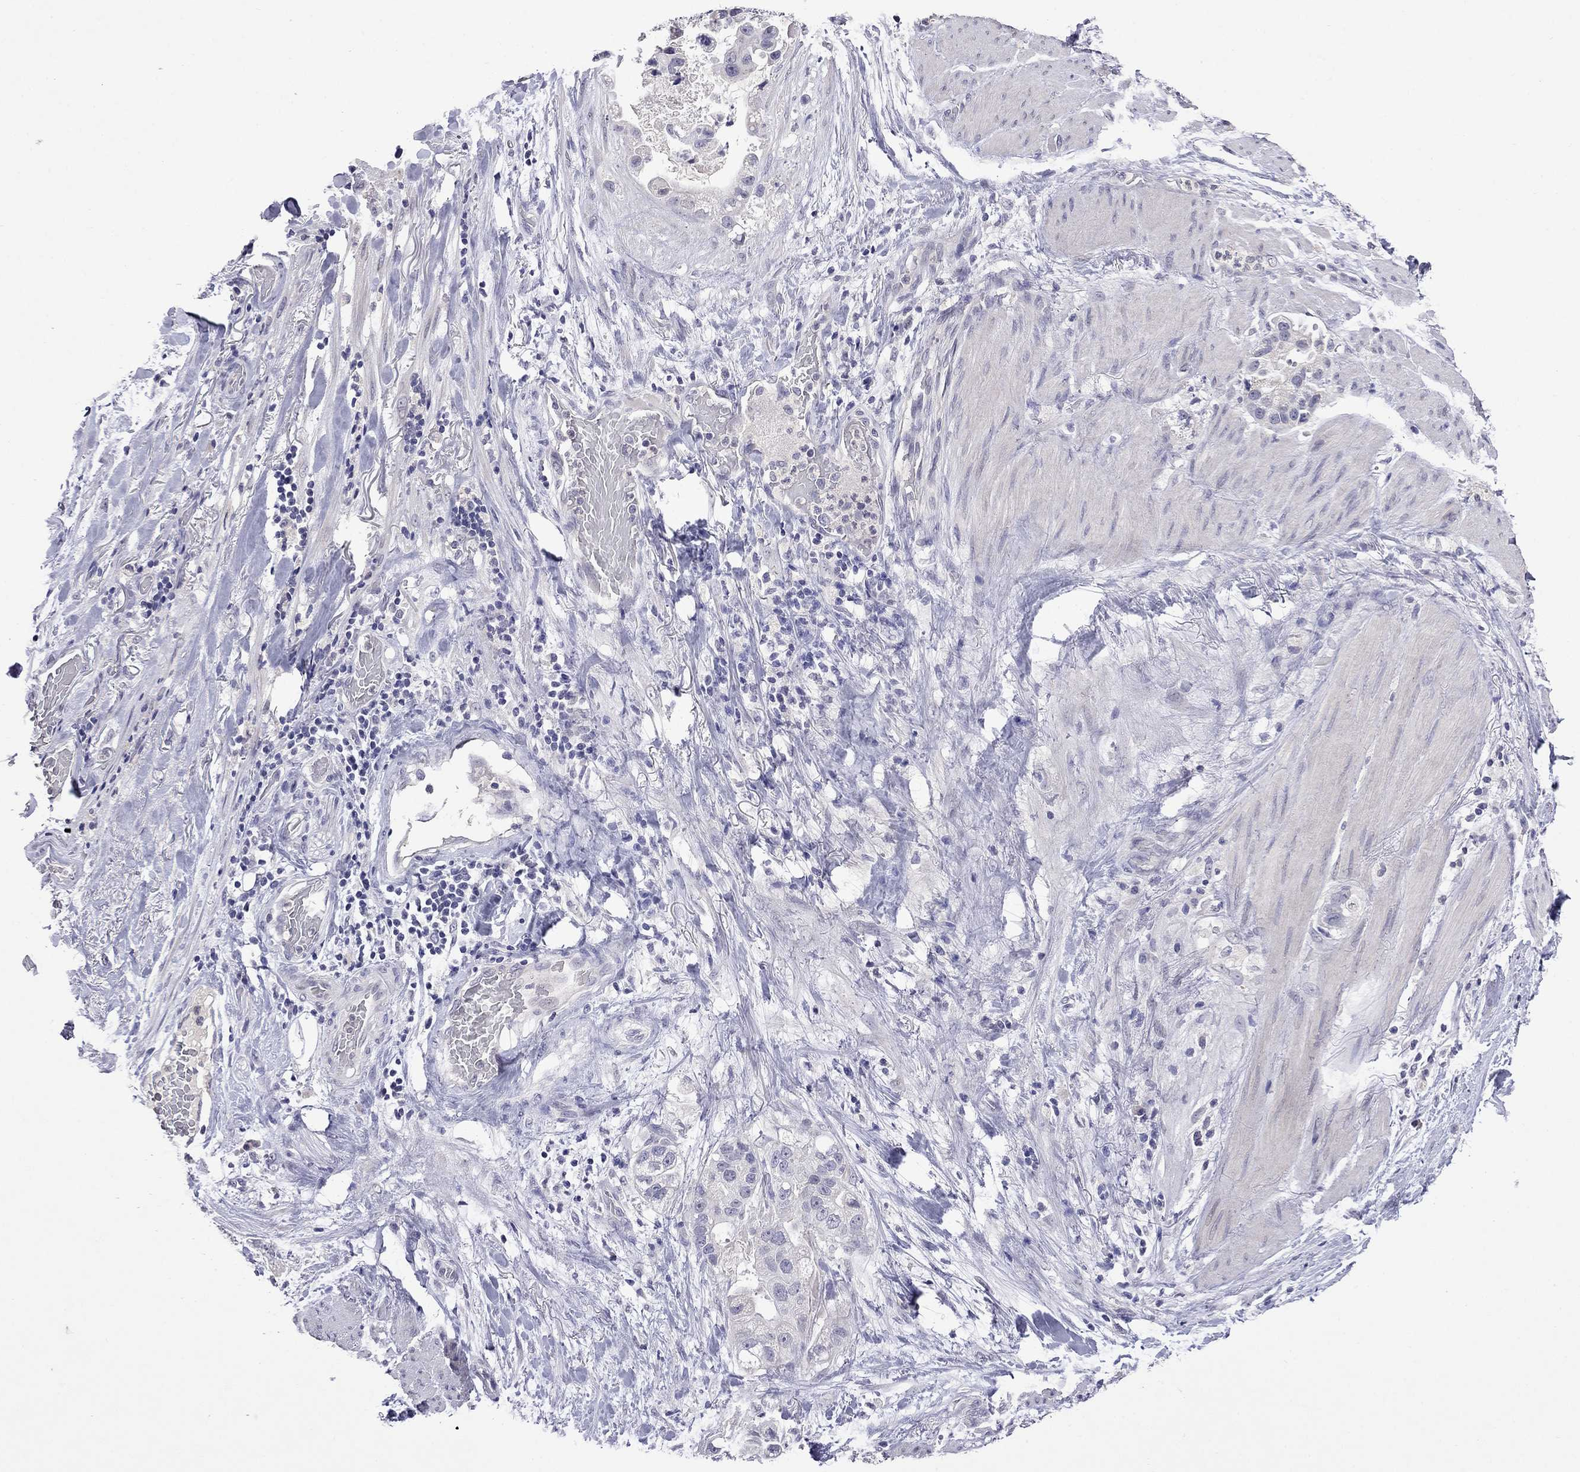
{"staining": {"intensity": "negative", "quantity": "none", "location": "none"}, "tissue": "stomach cancer", "cell_type": "Tumor cells", "image_type": "cancer", "snomed": [{"axis": "morphology", "description": "Adenocarcinoma, NOS"}, {"axis": "topography", "description": "Stomach"}], "caption": "The photomicrograph reveals no staining of tumor cells in stomach cancer. The staining is performed using DAB (3,3'-diaminobenzidine) brown chromogen with nuclei counter-stained in using hematoxylin.", "gene": "STAR", "patient": {"sex": "male", "age": 59}}